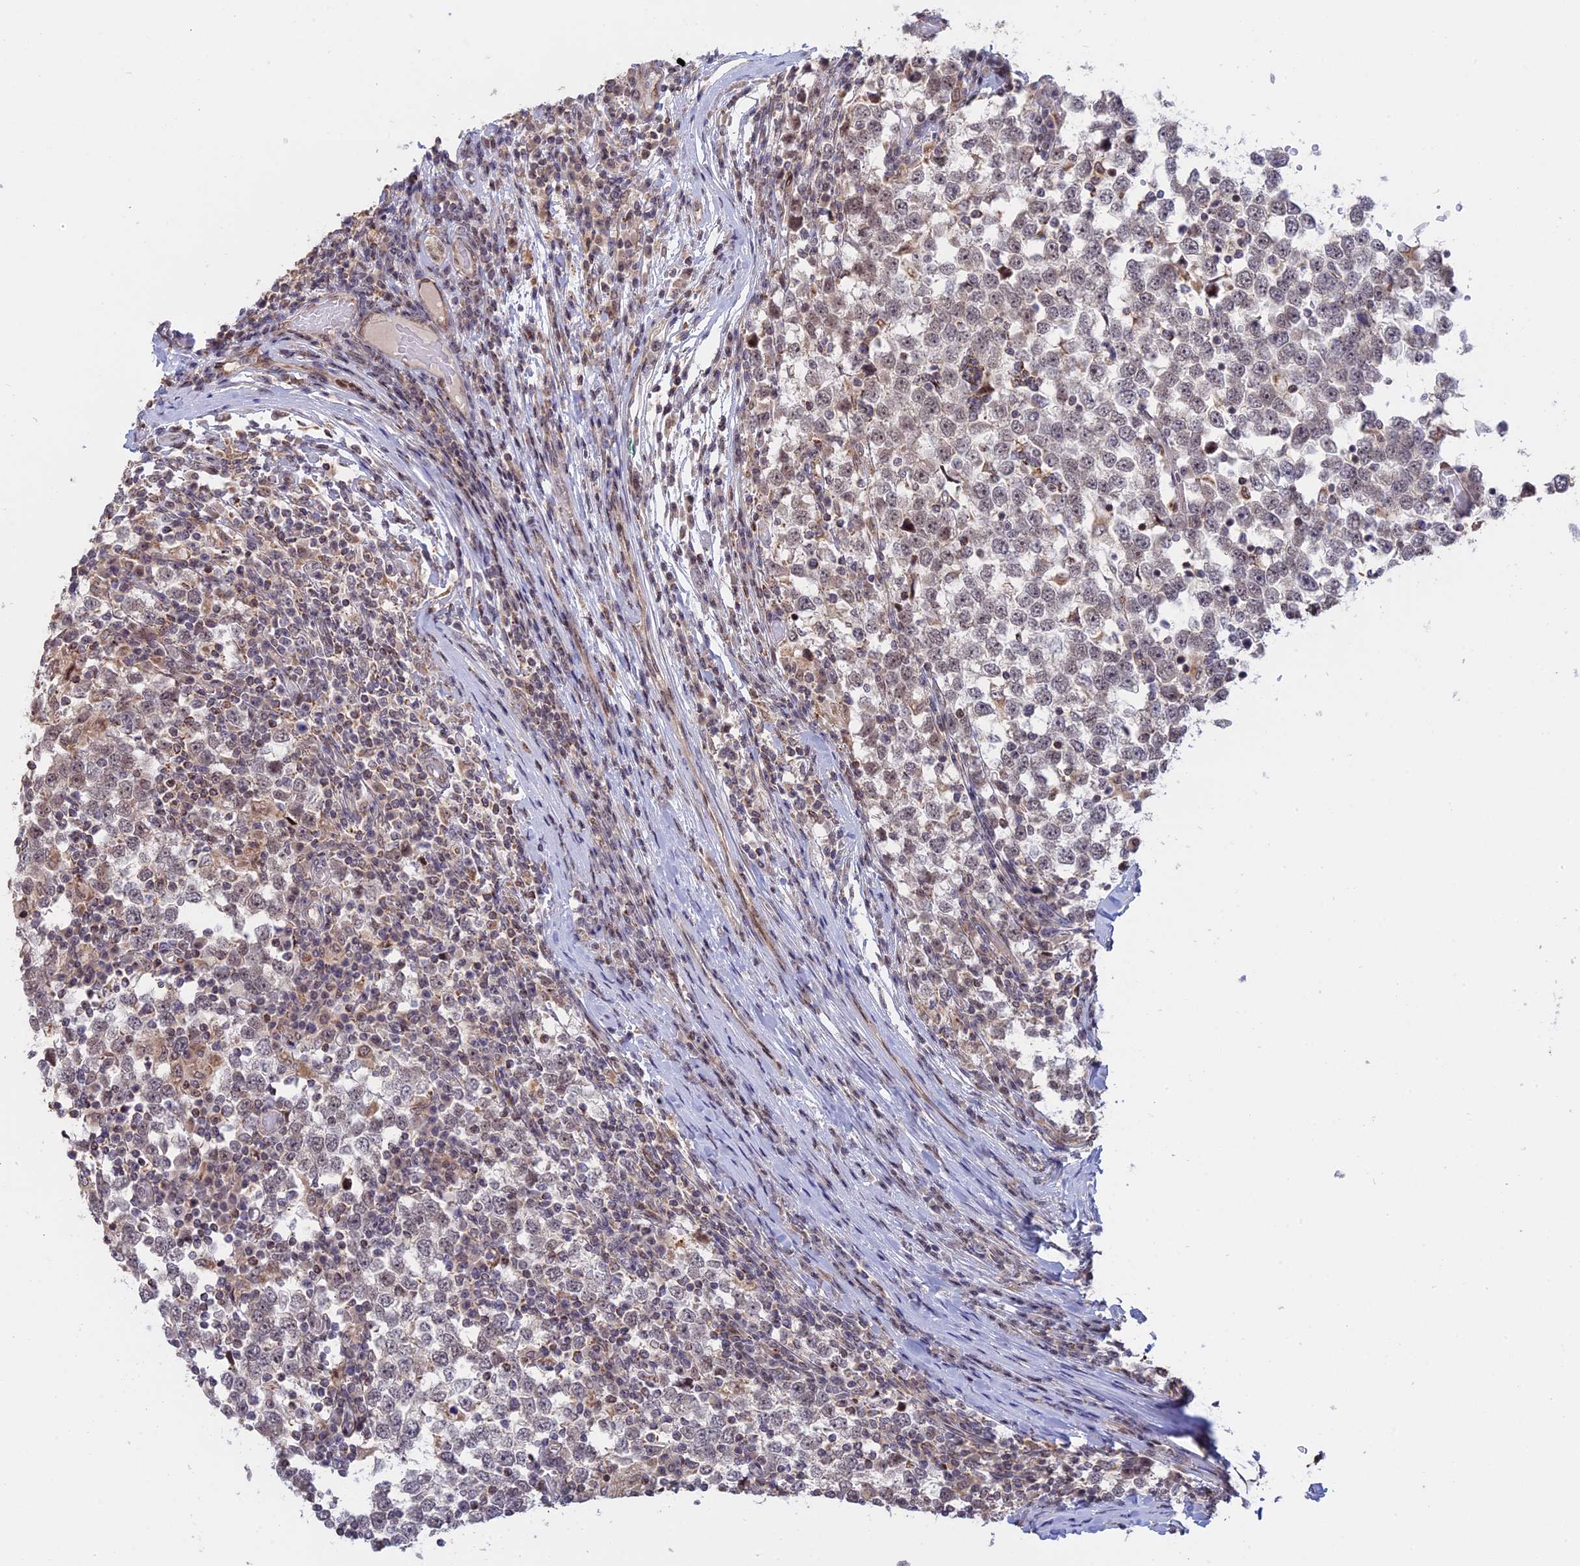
{"staining": {"intensity": "weak", "quantity": "<25%", "location": "nuclear"}, "tissue": "testis cancer", "cell_type": "Tumor cells", "image_type": "cancer", "snomed": [{"axis": "morphology", "description": "Seminoma, NOS"}, {"axis": "topography", "description": "Testis"}], "caption": "The photomicrograph shows no significant staining in tumor cells of testis cancer.", "gene": "GSKIP", "patient": {"sex": "male", "age": 65}}